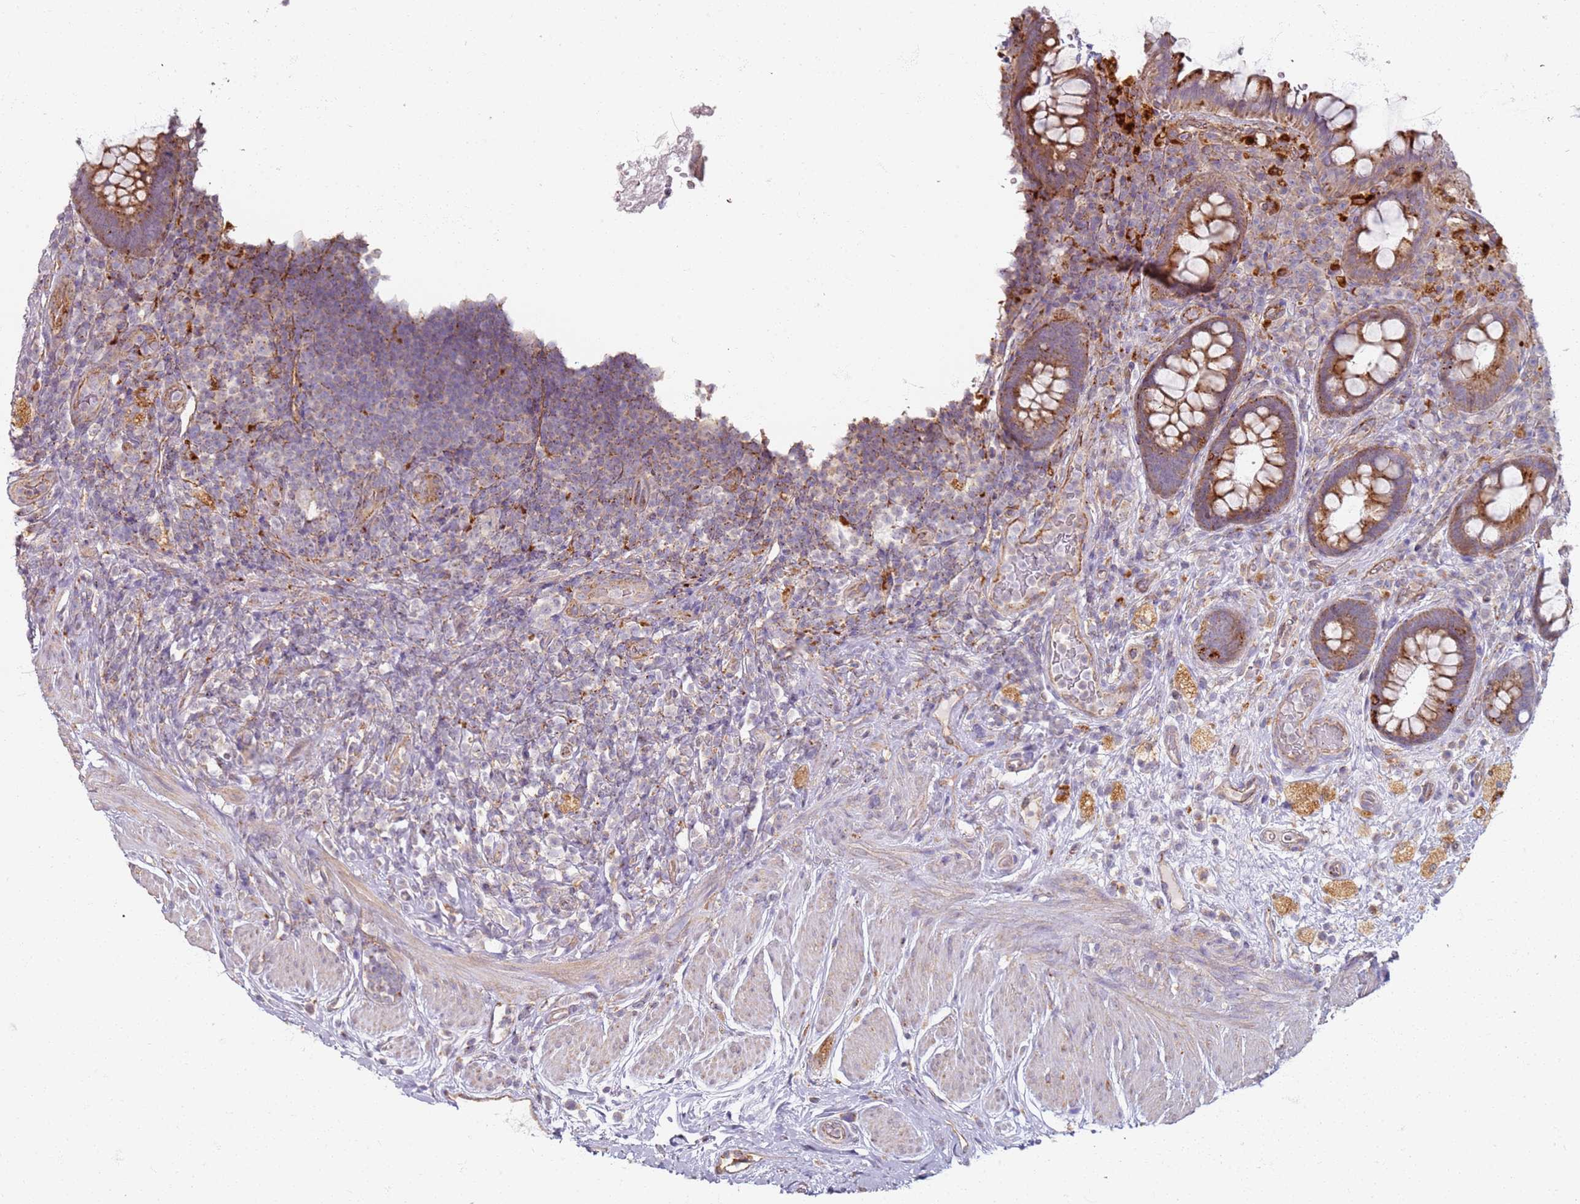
{"staining": {"intensity": "moderate", "quantity": ">75%", "location": "cytoplasmic/membranous"}, "tissue": "rectum", "cell_type": "Glandular cells", "image_type": "normal", "snomed": [{"axis": "morphology", "description": "Normal tissue, NOS"}, {"axis": "topography", "description": "Rectum"}, {"axis": "topography", "description": "Peripheral nerve tissue"}], "caption": "Brown immunohistochemical staining in benign rectum demonstrates moderate cytoplasmic/membranous expression in approximately >75% of glandular cells.", "gene": "PROKR2", "patient": {"sex": "female", "age": 69}}